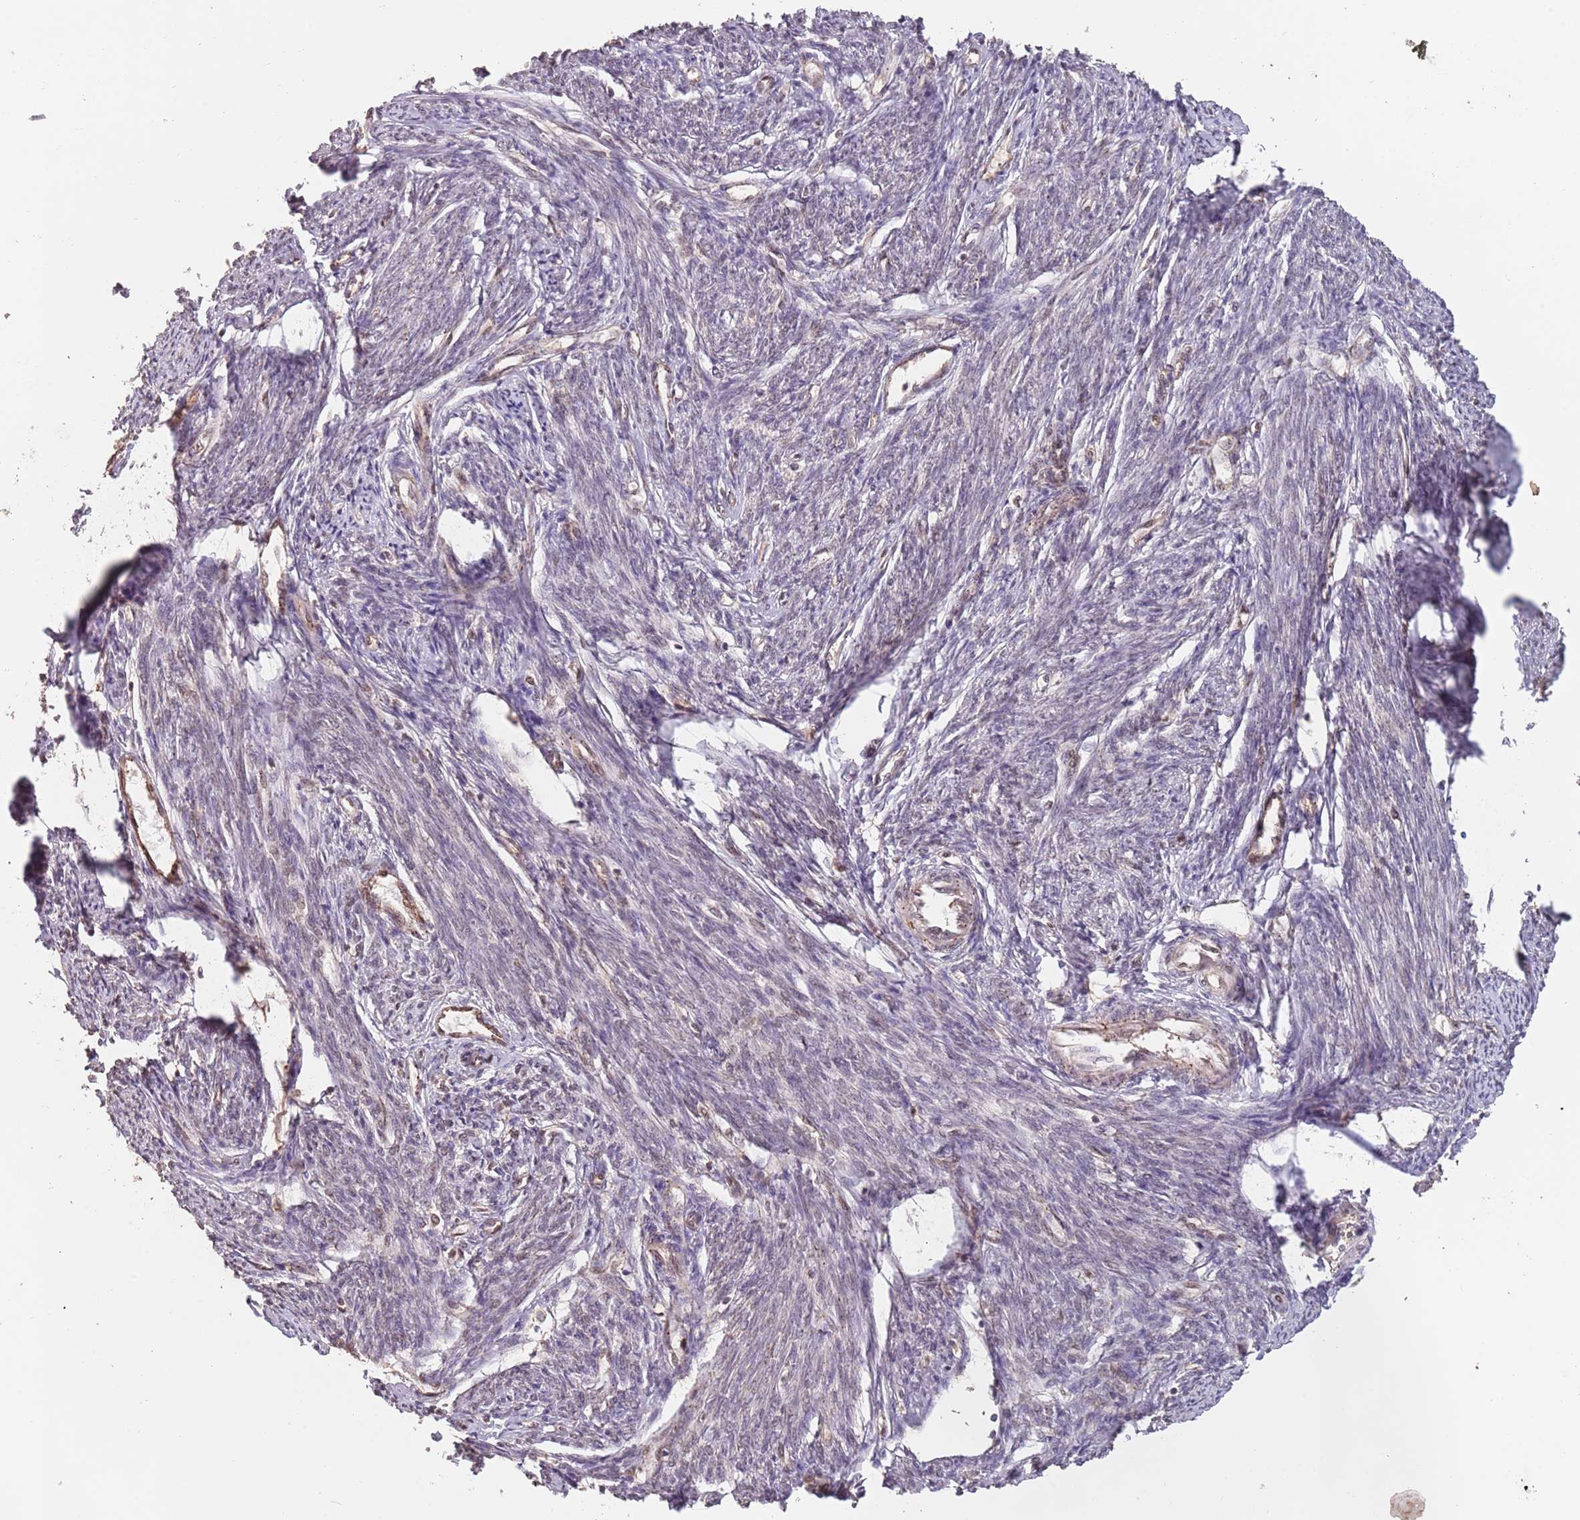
{"staining": {"intensity": "moderate", "quantity": "<25%", "location": "nuclear"}, "tissue": "smooth muscle", "cell_type": "Smooth muscle cells", "image_type": "normal", "snomed": [{"axis": "morphology", "description": "Normal tissue, NOS"}, {"axis": "topography", "description": "Smooth muscle"}, {"axis": "topography", "description": "Uterus"}], "caption": "Human smooth muscle stained for a protein (brown) reveals moderate nuclear positive positivity in approximately <25% of smooth muscle cells.", "gene": "RFXANK", "patient": {"sex": "female", "age": 59}}